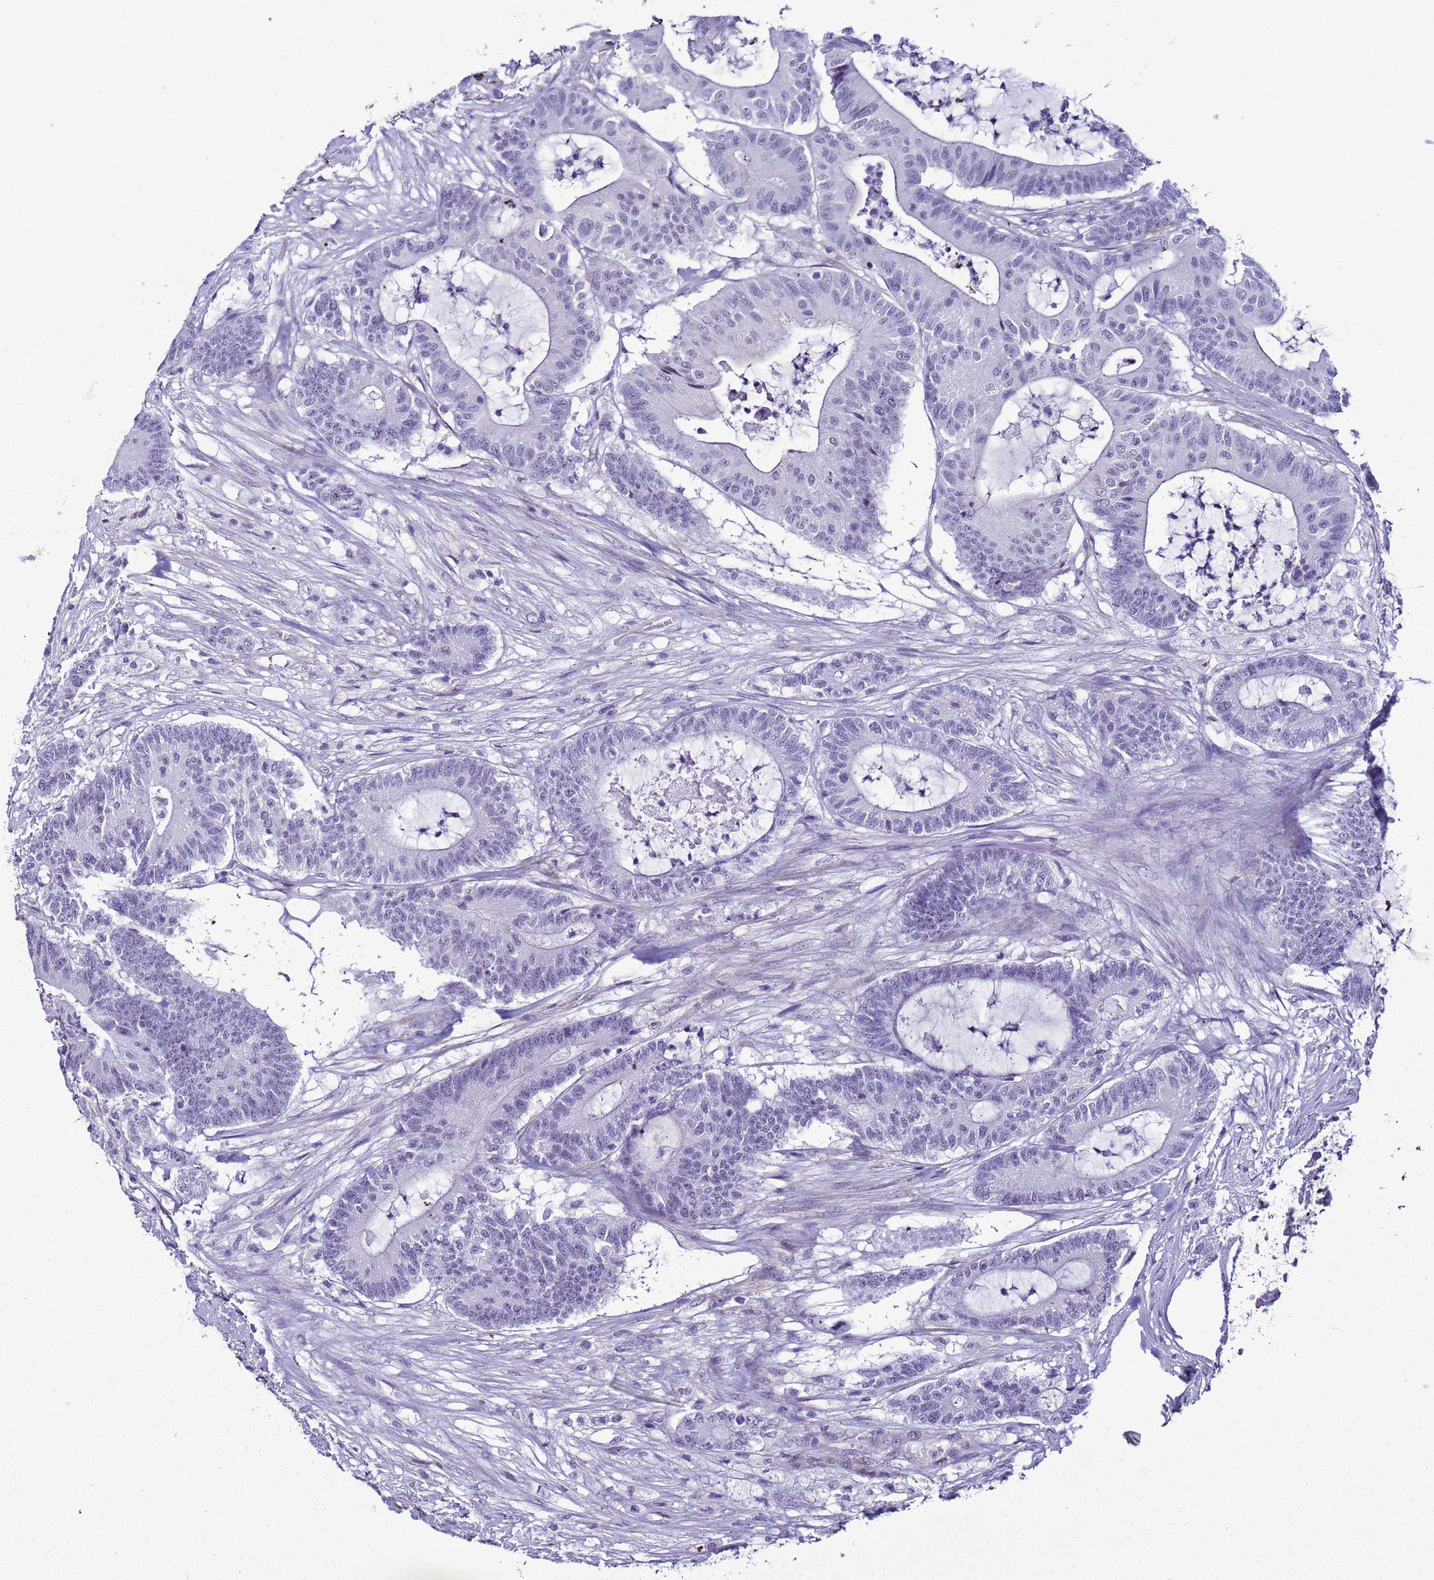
{"staining": {"intensity": "negative", "quantity": "none", "location": "none"}, "tissue": "colorectal cancer", "cell_type": "Tumor cells", "image_type": "cancer", "snomed": [{"axis": "morphology", "description": "Adenocarcinoma, NOS"}, {"axis": "topography", "description": "Colon"}], "caption": "Human colorectal cancer (adenocarcinoma) stained for a protein using immunohistochemistry (IHC) shows no expression in tumor cells.", "gene": "LRRC10B", "patient": {"sex": "female", "age": 84}}